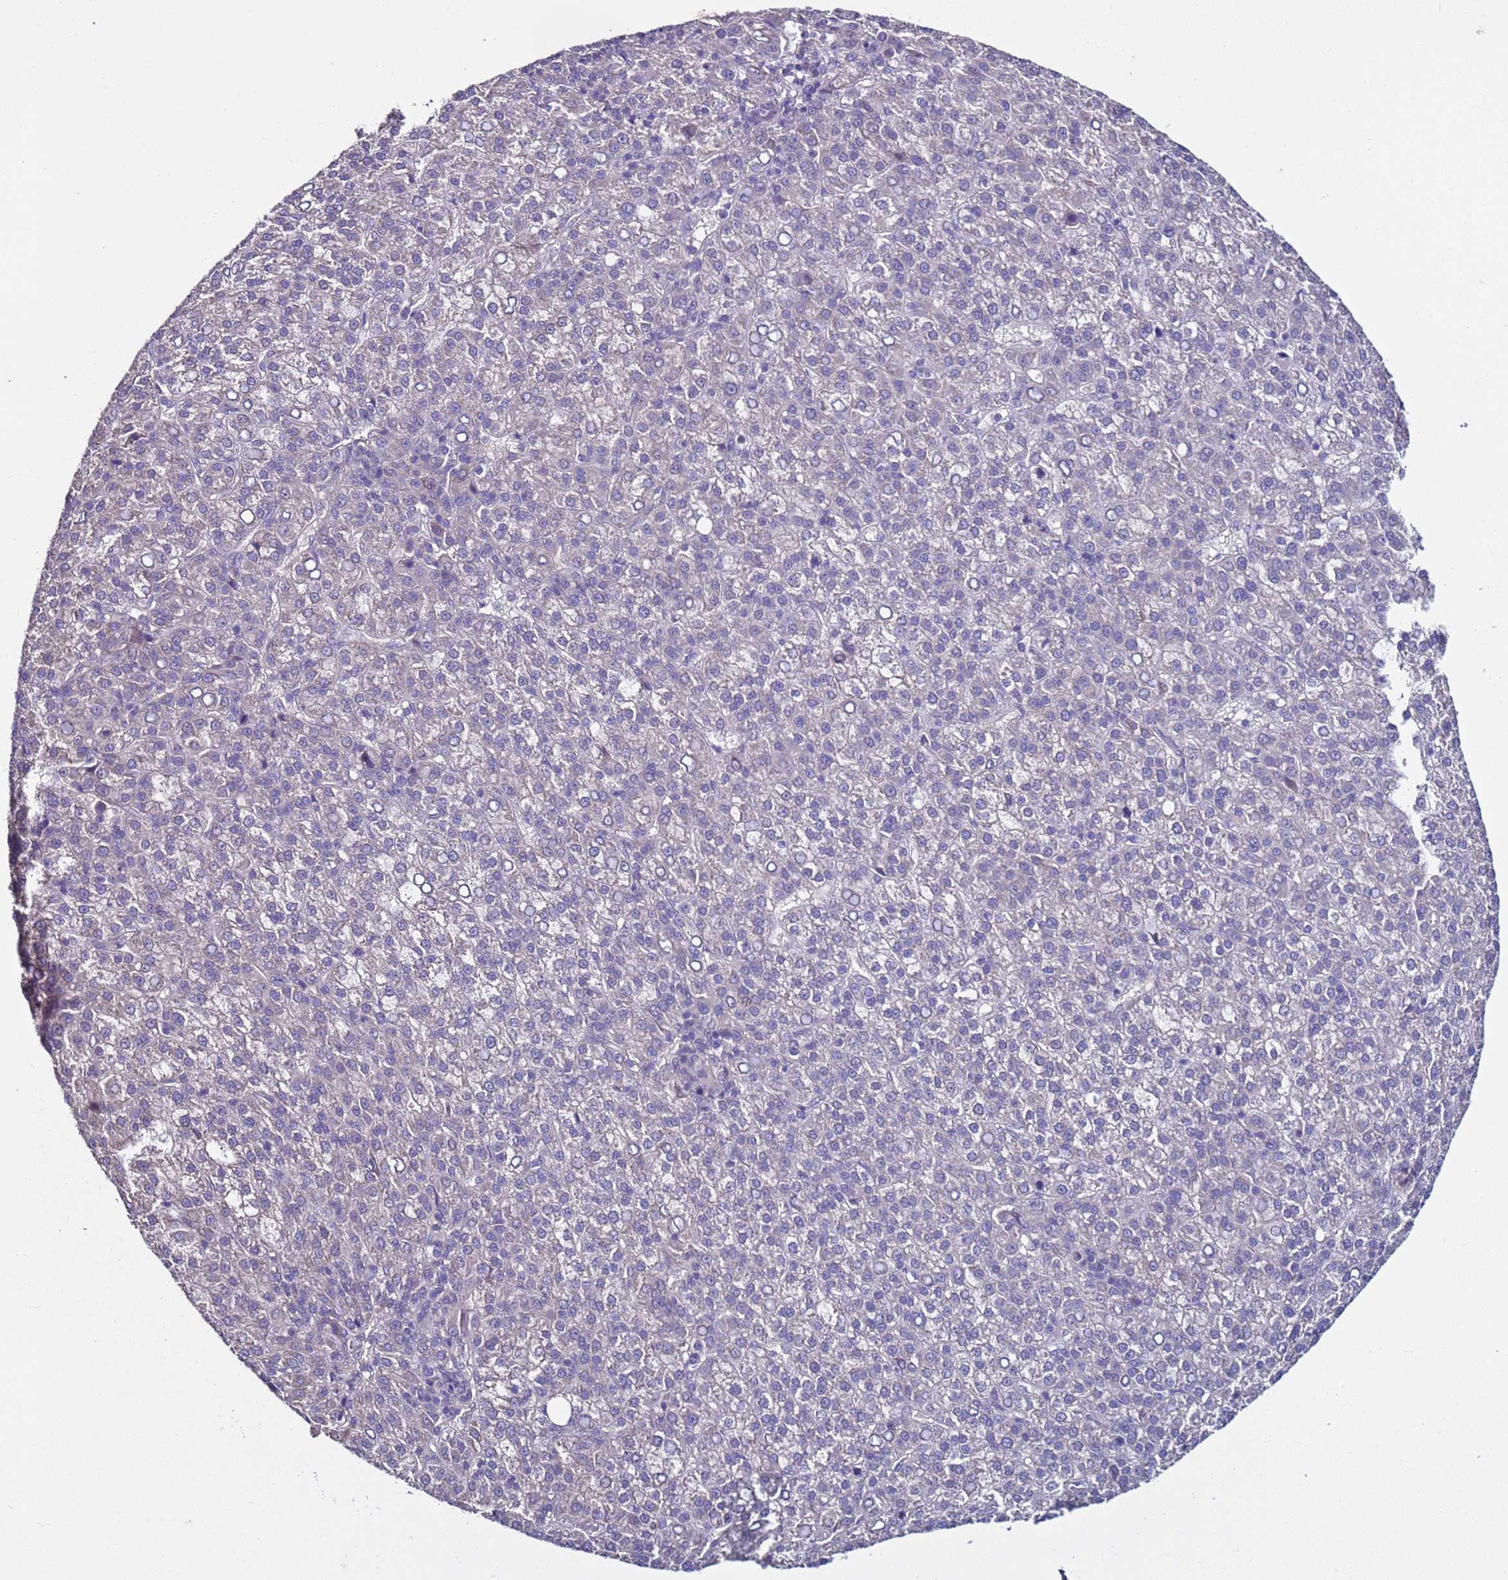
{"staining": {"intensity": "negative", "quantity": "none", "location": "none"}, "tissue": "liver cancer", "cell_type": "Tumor cells", "image_type": "cancer", "snomed": [{"axis": "morphology", "description": "Carcinoma, Hepatocellular, NOS"}, {"axis": "topography", "description": "Liver"}], "caption": "Liver hepatocellular carcinoma was stained to show a protein in brown. There is no significant expression in tumor cells. Brightfield microscopy of IHC stained with DAB (brown) and hematoxylin (blue), captured at high magnification.", "gene": "RABL2B", "patient": {"sex": "female", "age": 58}}